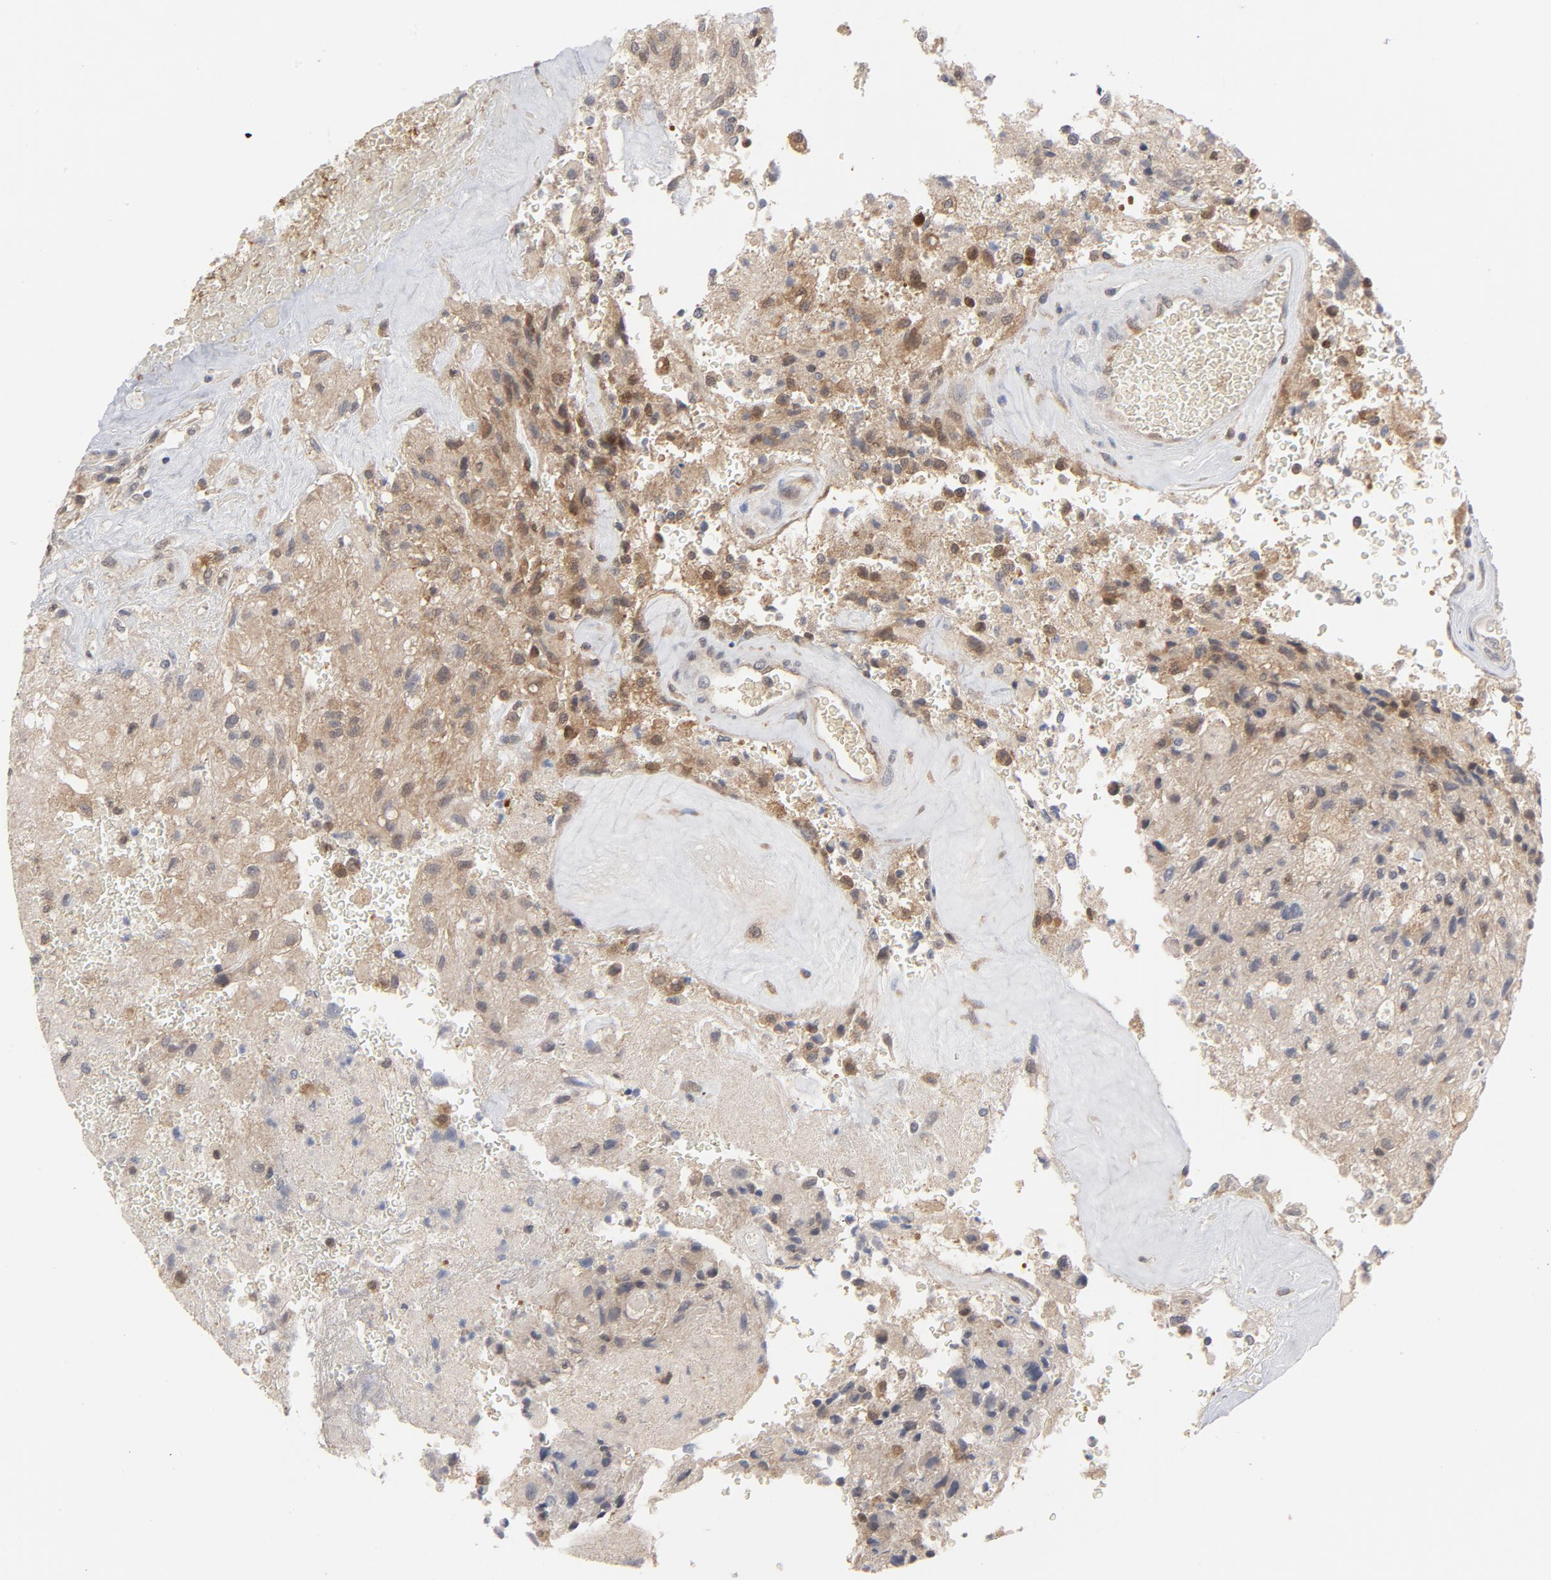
{"staining": {"intensity": "moderate", "quantity": ">75%", "location": "cytoplasmic/membranous"}, "tissue": "glioma", "cell_type": "Tumor cells", "image_type": "cancer", "snomed": [{"axis": "morphology", "description": "Normal tissue, NOS"}, {"axis": "morphology", "description": "Glioma, malignant, High grade"}, {"axis": "topography", "description": "Cerebral cortex"}], "caption": "High-grade glioma (malignant) was stained to show a protein in brown. There is medium levels of moderate cytoplasmic/membranous staining in approximately >75% of tumor cells. (Stains: DAB (3,3'-diaminobenzidine) in brown, nuclei in blue, Microscopy: brightfield microscopy at high magnification).", "gene": "PRDX1", "patient": {"sex": "male", "age": 56}}